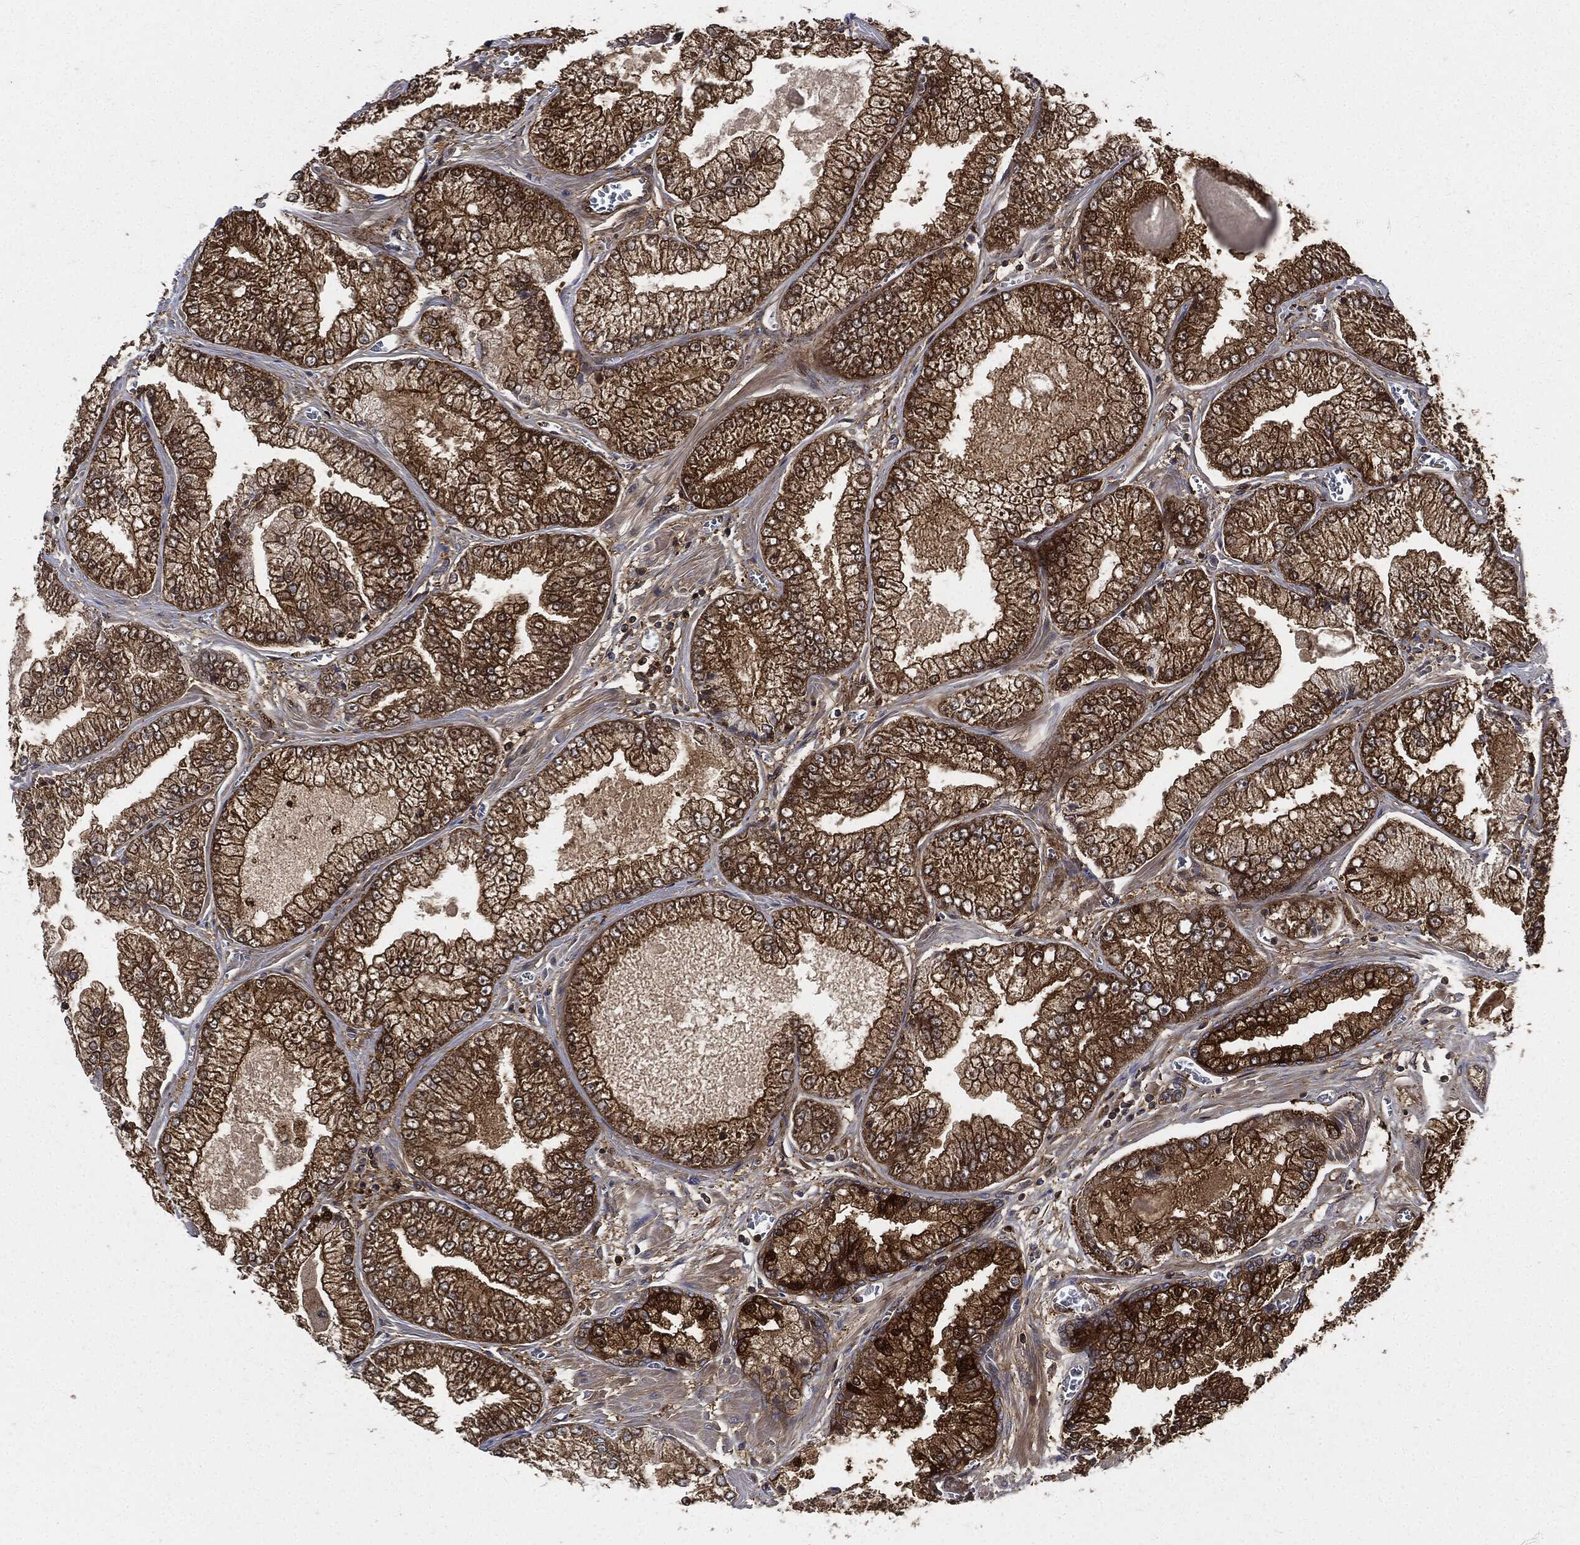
{"staining": {"intensity": "strong", "quantity": ">75%", "location": "cytoplasmic/membranous"}, "tissue": "prostate cancer", "cell_type": "Tumor cells", "image_type": "cancer", "snomed": [{"axis": "morphology", "description": "Adenocarcinoma, Low grade"}, {"axis": "topography", "description": "Prostate"}], "caption": "Immunohistochemical staining of prostate cancer demonstrates strong cytoplasmic/membranous protein positivity in approximately >75% of tumor cells.", "gene": "XPNPEP1", "patient": {"sex": "male", "age": 57}}